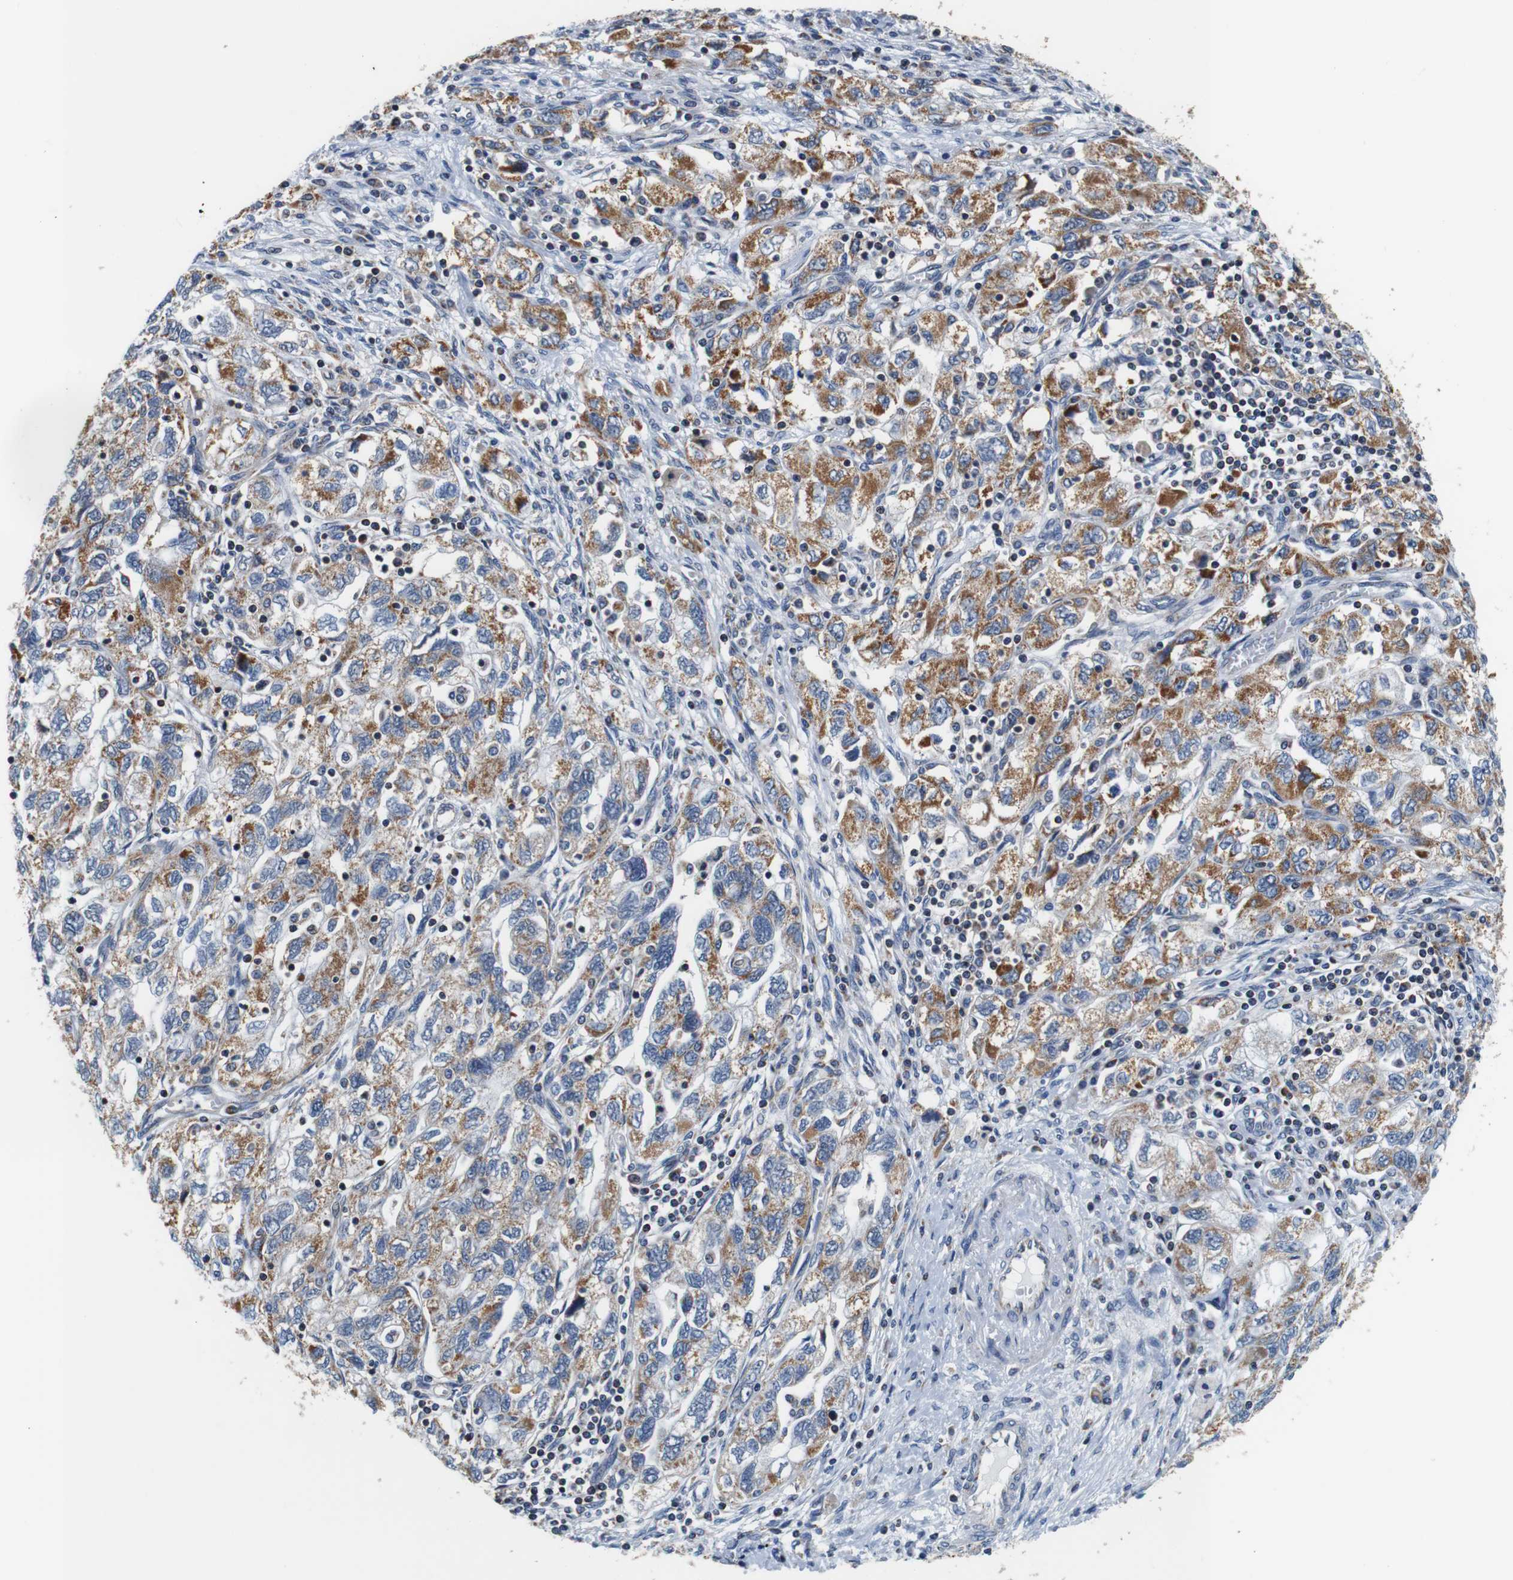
{"staining": {"intensity": "moderate", "quantity": ">75%", "location": "cytoplasmic/membranous"}, "tissue": "ovarian cancer", "cell_type": "Tumor cells", "image_type": "cancer", "snomed": [{"axis": "morphology", "description": "Carcinoma, NOS"}, {"axis": "morphology", "description": "Cystadenocarcinoma, serous, NOS"}, {"axis": "topography", "description": "Ovary"}], "caption": "Ovarian cancer (carcinoma) stained for a protein exhibits moderate cytoplasmic/membranous positivity in tumor cells. (brown staining indicates protein expression, while blue staining denotes nuclei).", "gene": "LRP4", "patient": {"sex": "female", "age": 69}}